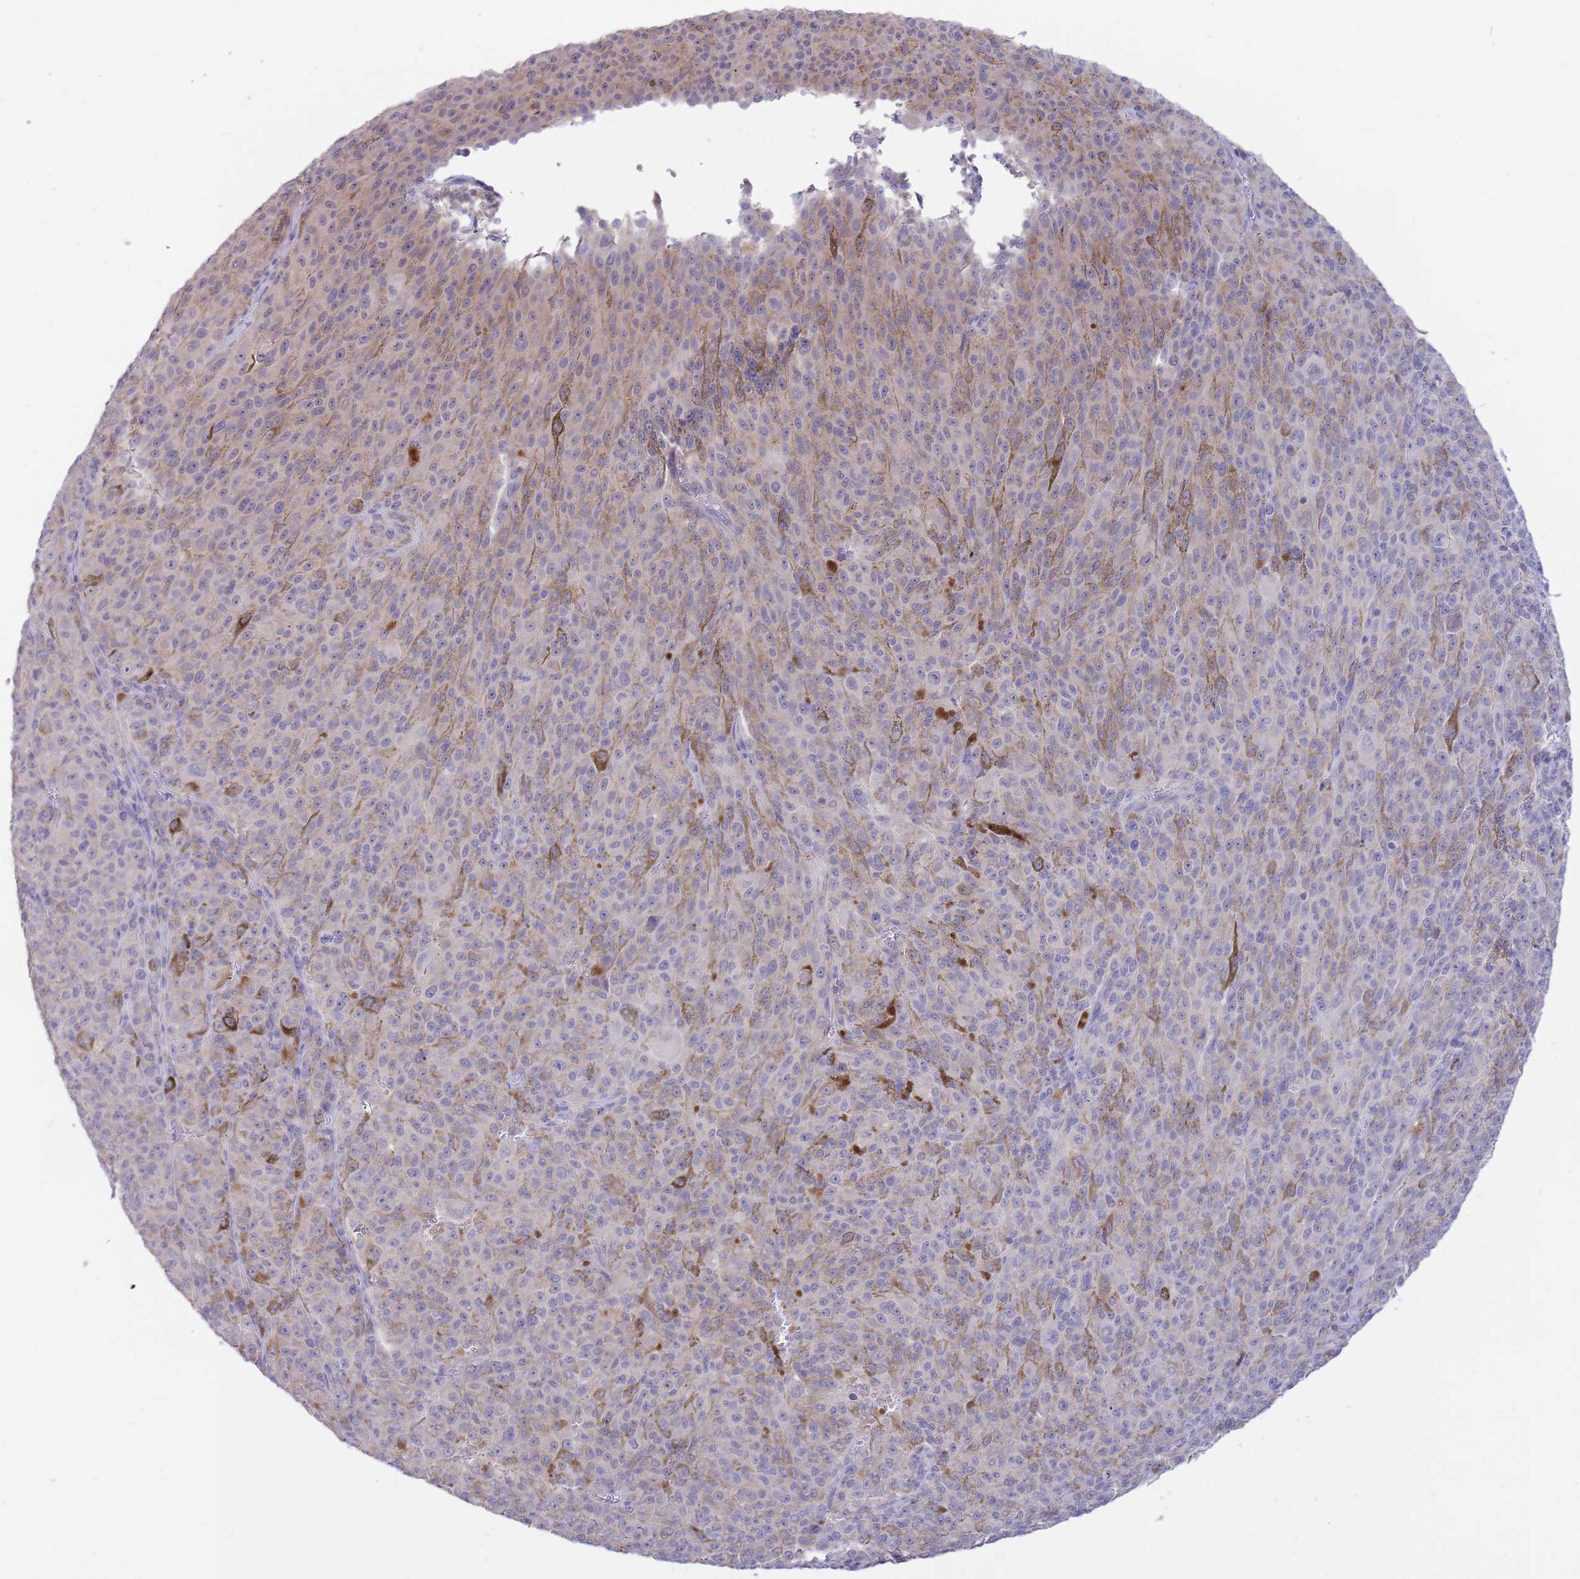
{"staining": {"intensity": "negative", "quantity": "none", "location": "none"}, "tissue": "melanoma", "cell_type": "Tumor cells", "image_type": "cancer", "snomed": [{"axis": "morphology", "description": "Malignant melanoma, NOS"}, {"axis": "topography", "description": "Skin"}], "caption": "The micrograph displays no significant positivity in tumor cells of malignant melanoma.", "gene": "AP5S1", "patient": {"sex": "female", "age": 52}}